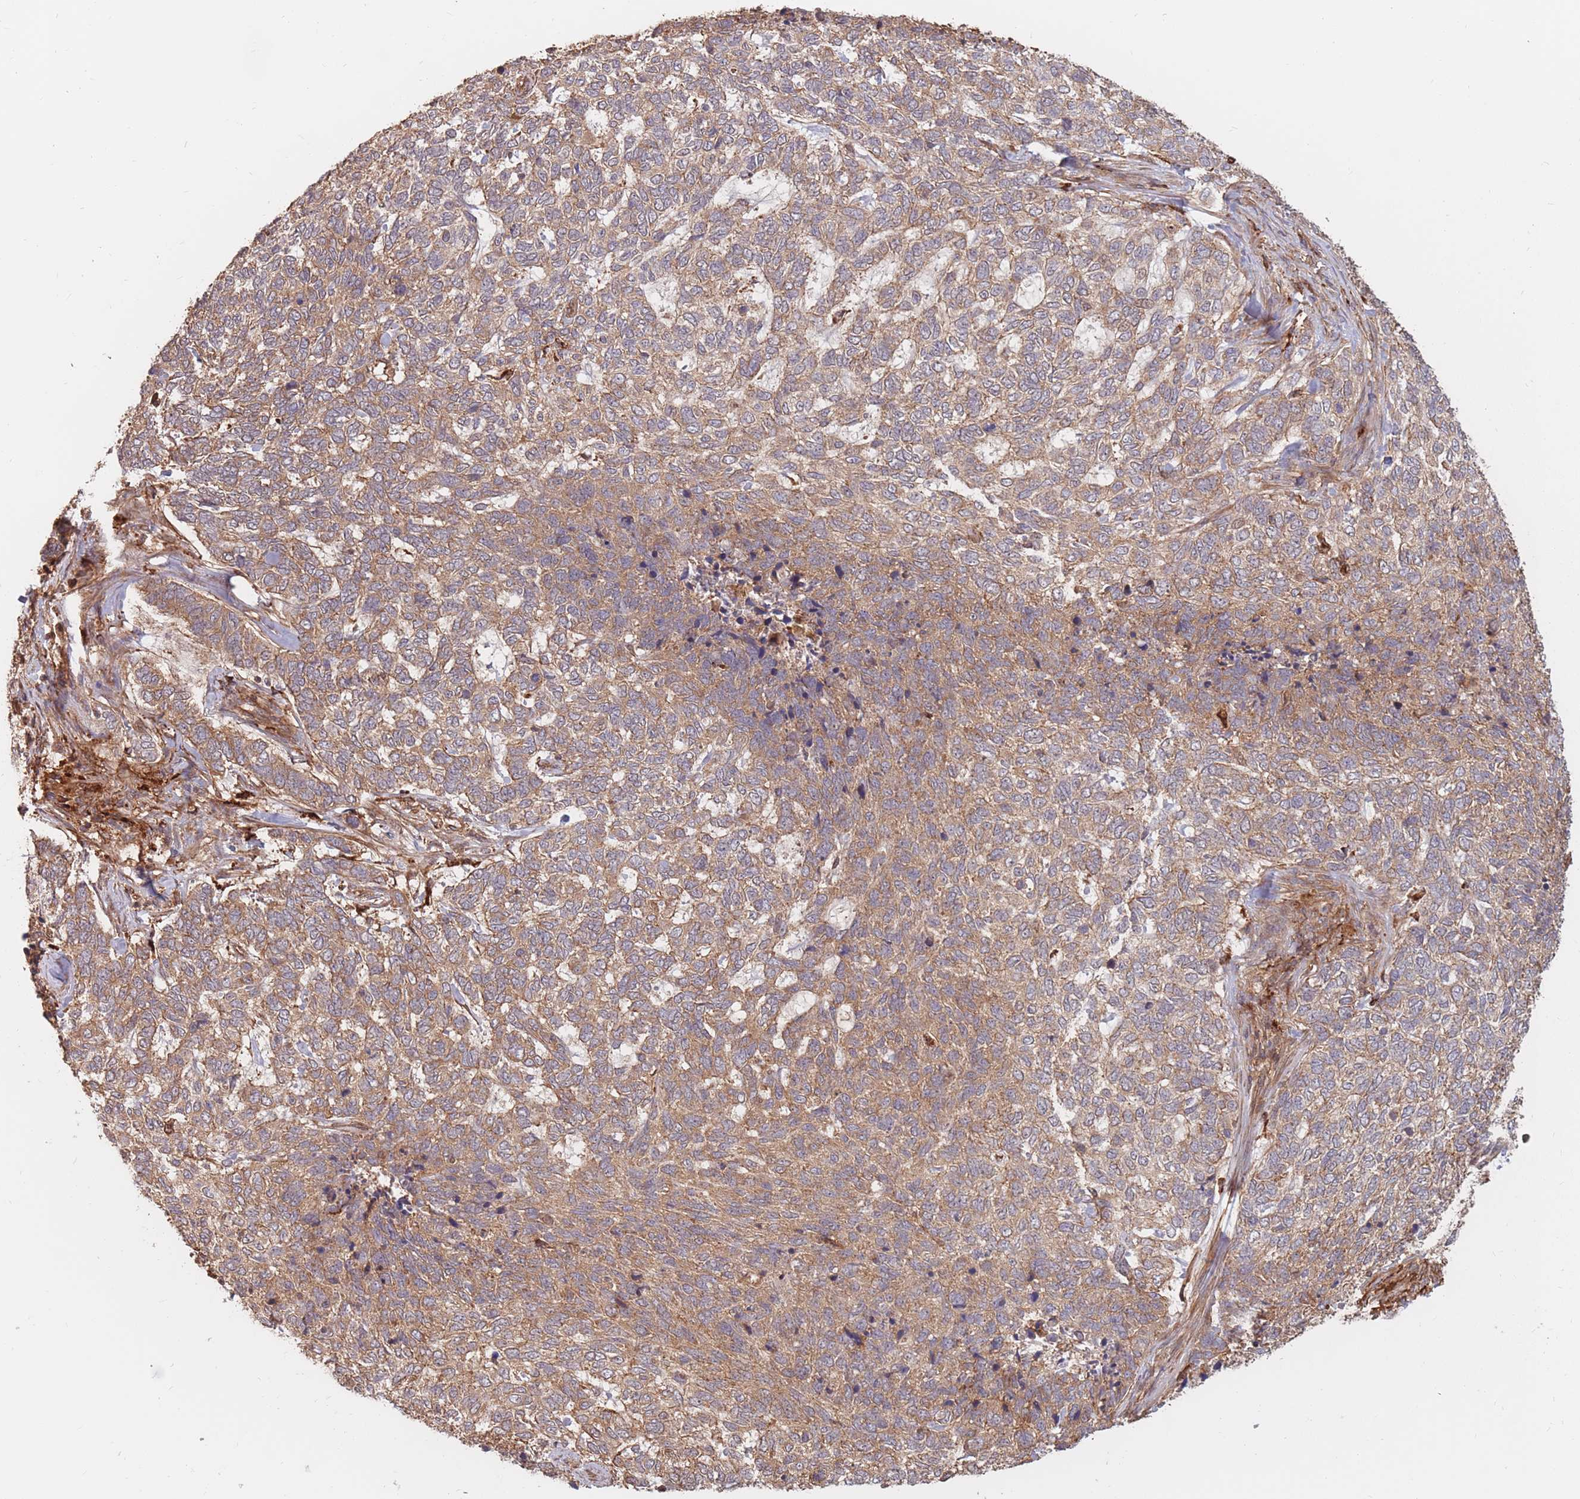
{"staining": {"intensity": "moderate", "quantity": ">75%", "location": "cytoplasmic/membranous"}, "tissue": "skin cancer", "cell_type": "Tumor cells", "image_type": "cancer", "snomed": [{"axis": "morphology", "description": "Basal cell carcinoma"}, {"axis": "topography", "description": "Skin"}], "caption": "Immunohistochemical staining of skin cancer demonstrates medium levels of moderate cytoplasmic/membranous protein expression in about >75% of tumor cells. The protein is stained brown, and the nuclei are stained in blue (DAB IHC with brightfield microscopy, high magnification).", "gene": "RASSF2", "patient": {"sex": "female", "age": 65}}